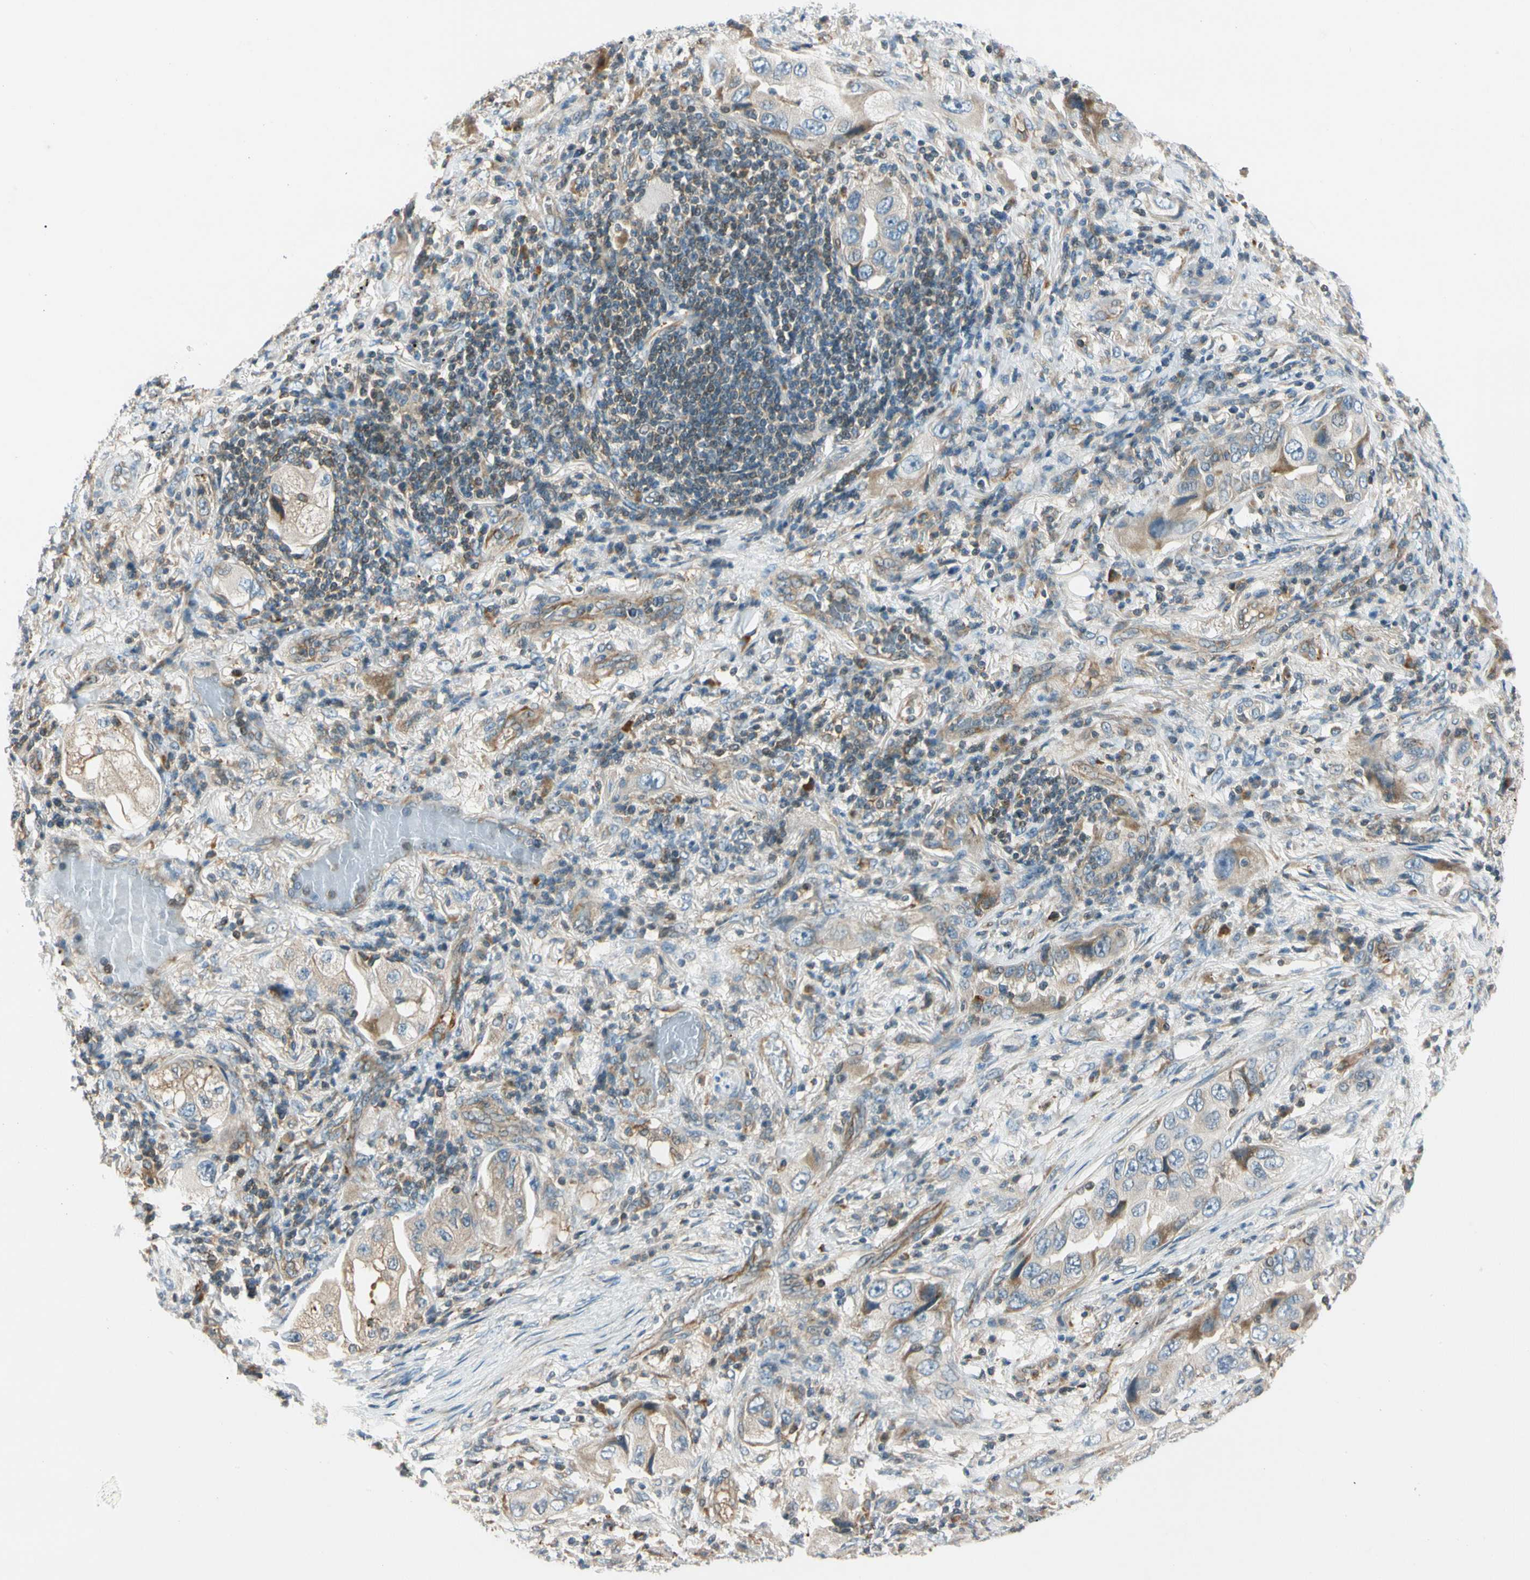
{"staining": {"intensity": "weak", "quantity": ">75%", "location": "cytoplasmic/membranous"}, "tissue": "lung cancer", "cell_type": "Tumor cells", "image_type": "cancer", "snomed": [{"axis": "morphology", "description": "Adenocarcinoma, NOS"}, {"axis": "topography", "description": "Lung"}], "caption": "Weak cytoplasmic/membranous expression for a protein is seen in approximately >75% of tumor cells of lung cancer using IHC.", "gene": "CDH6", "patient": {"sex": "female", "age": 65}}